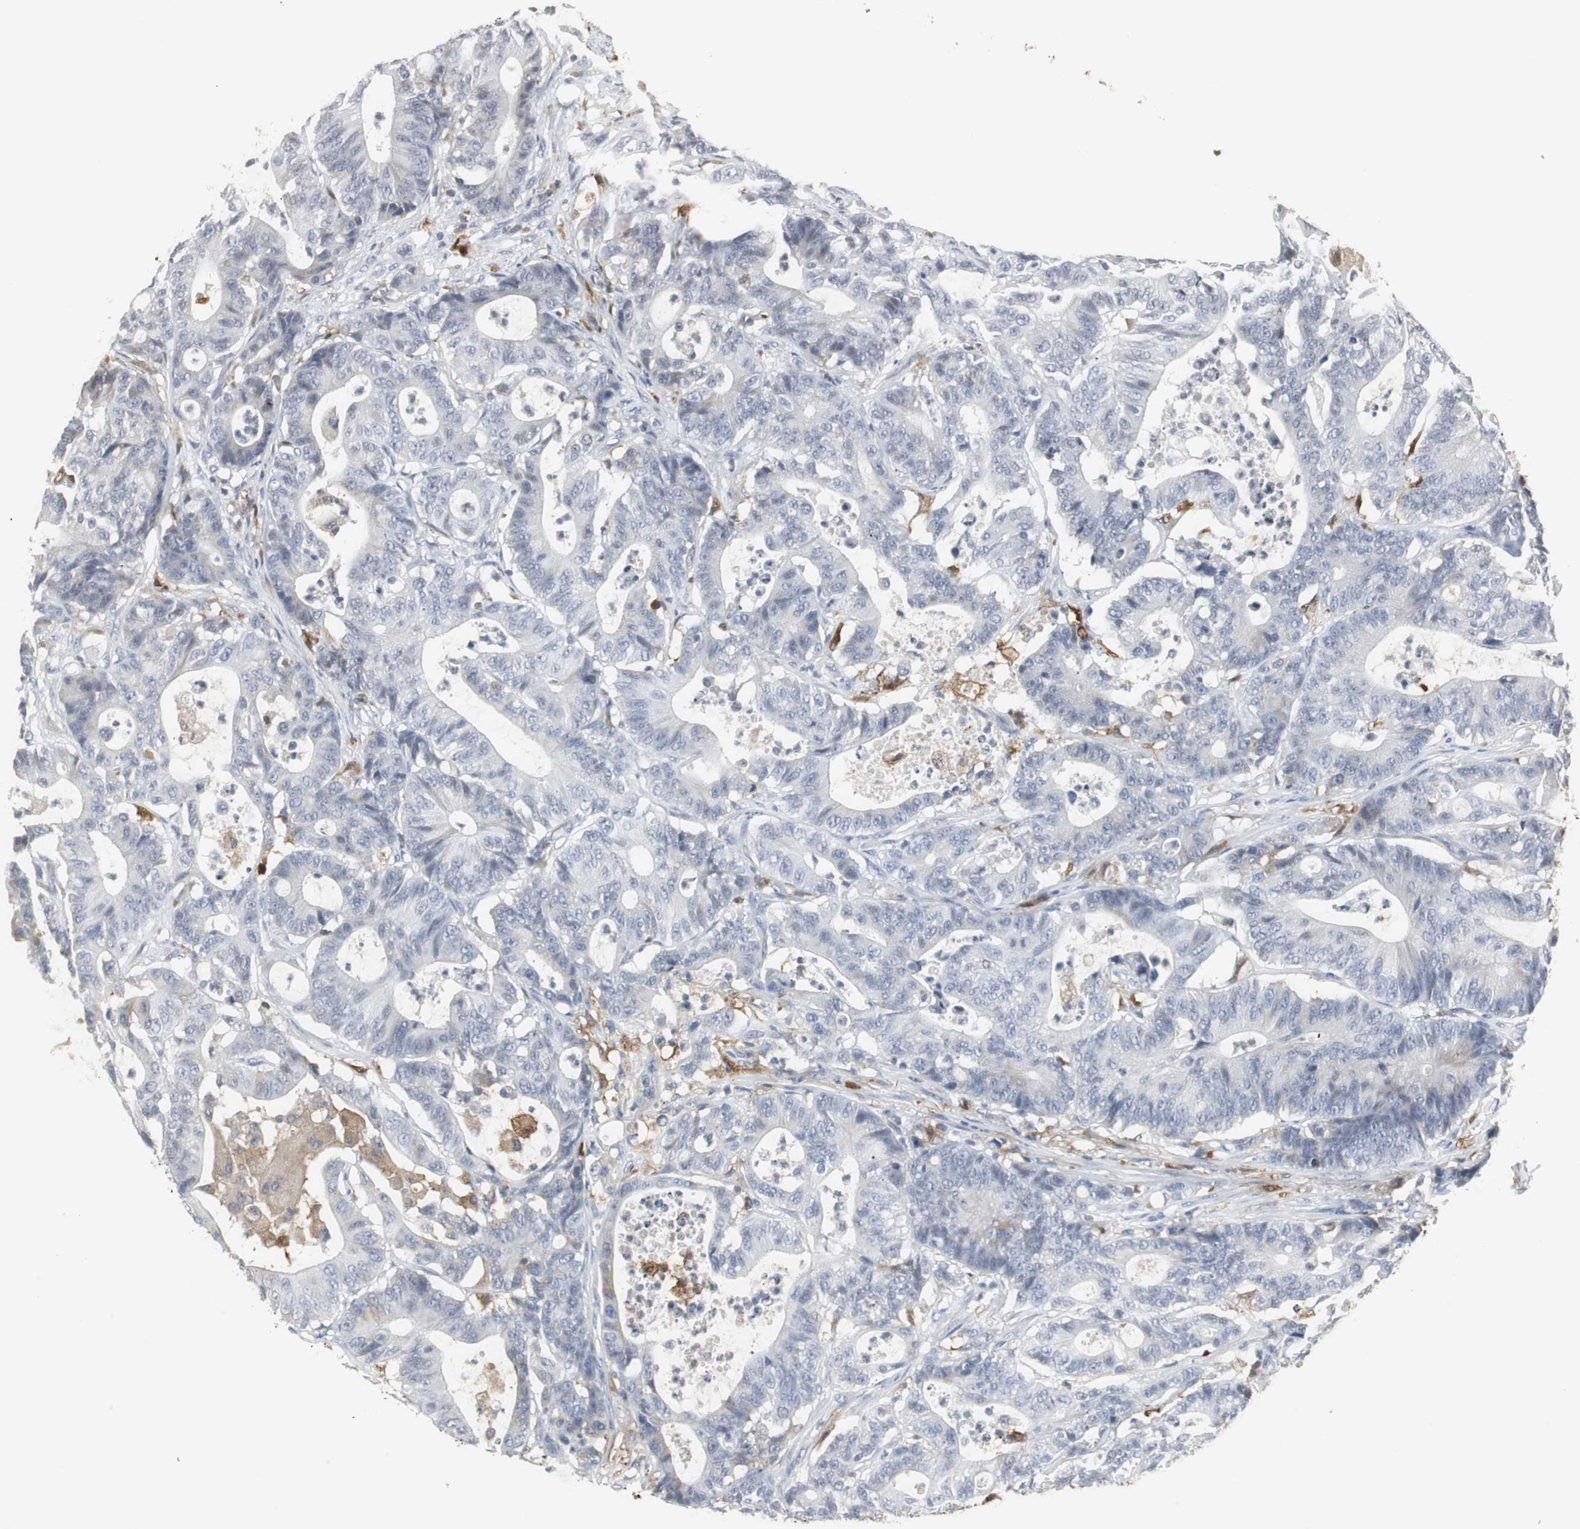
{"staining": {"intensity": "negative", "quantity": "none", "location": "none"}, "tissue": "colorectal cancer", "cell_type": "Tumor cells", "image_type": "cancer", "snomed": [{"axis": "morphology", "description": "Adenocarcinoma, NOS"}, {"axis": "topography", "description": "Colon"}], "caption": "The immunohistochemistry histopathology image has no significant staining in tumor cells of colorectal cancer tissue.", "gene": "PI15", "patient": {"sex": "female", "age": 84}}